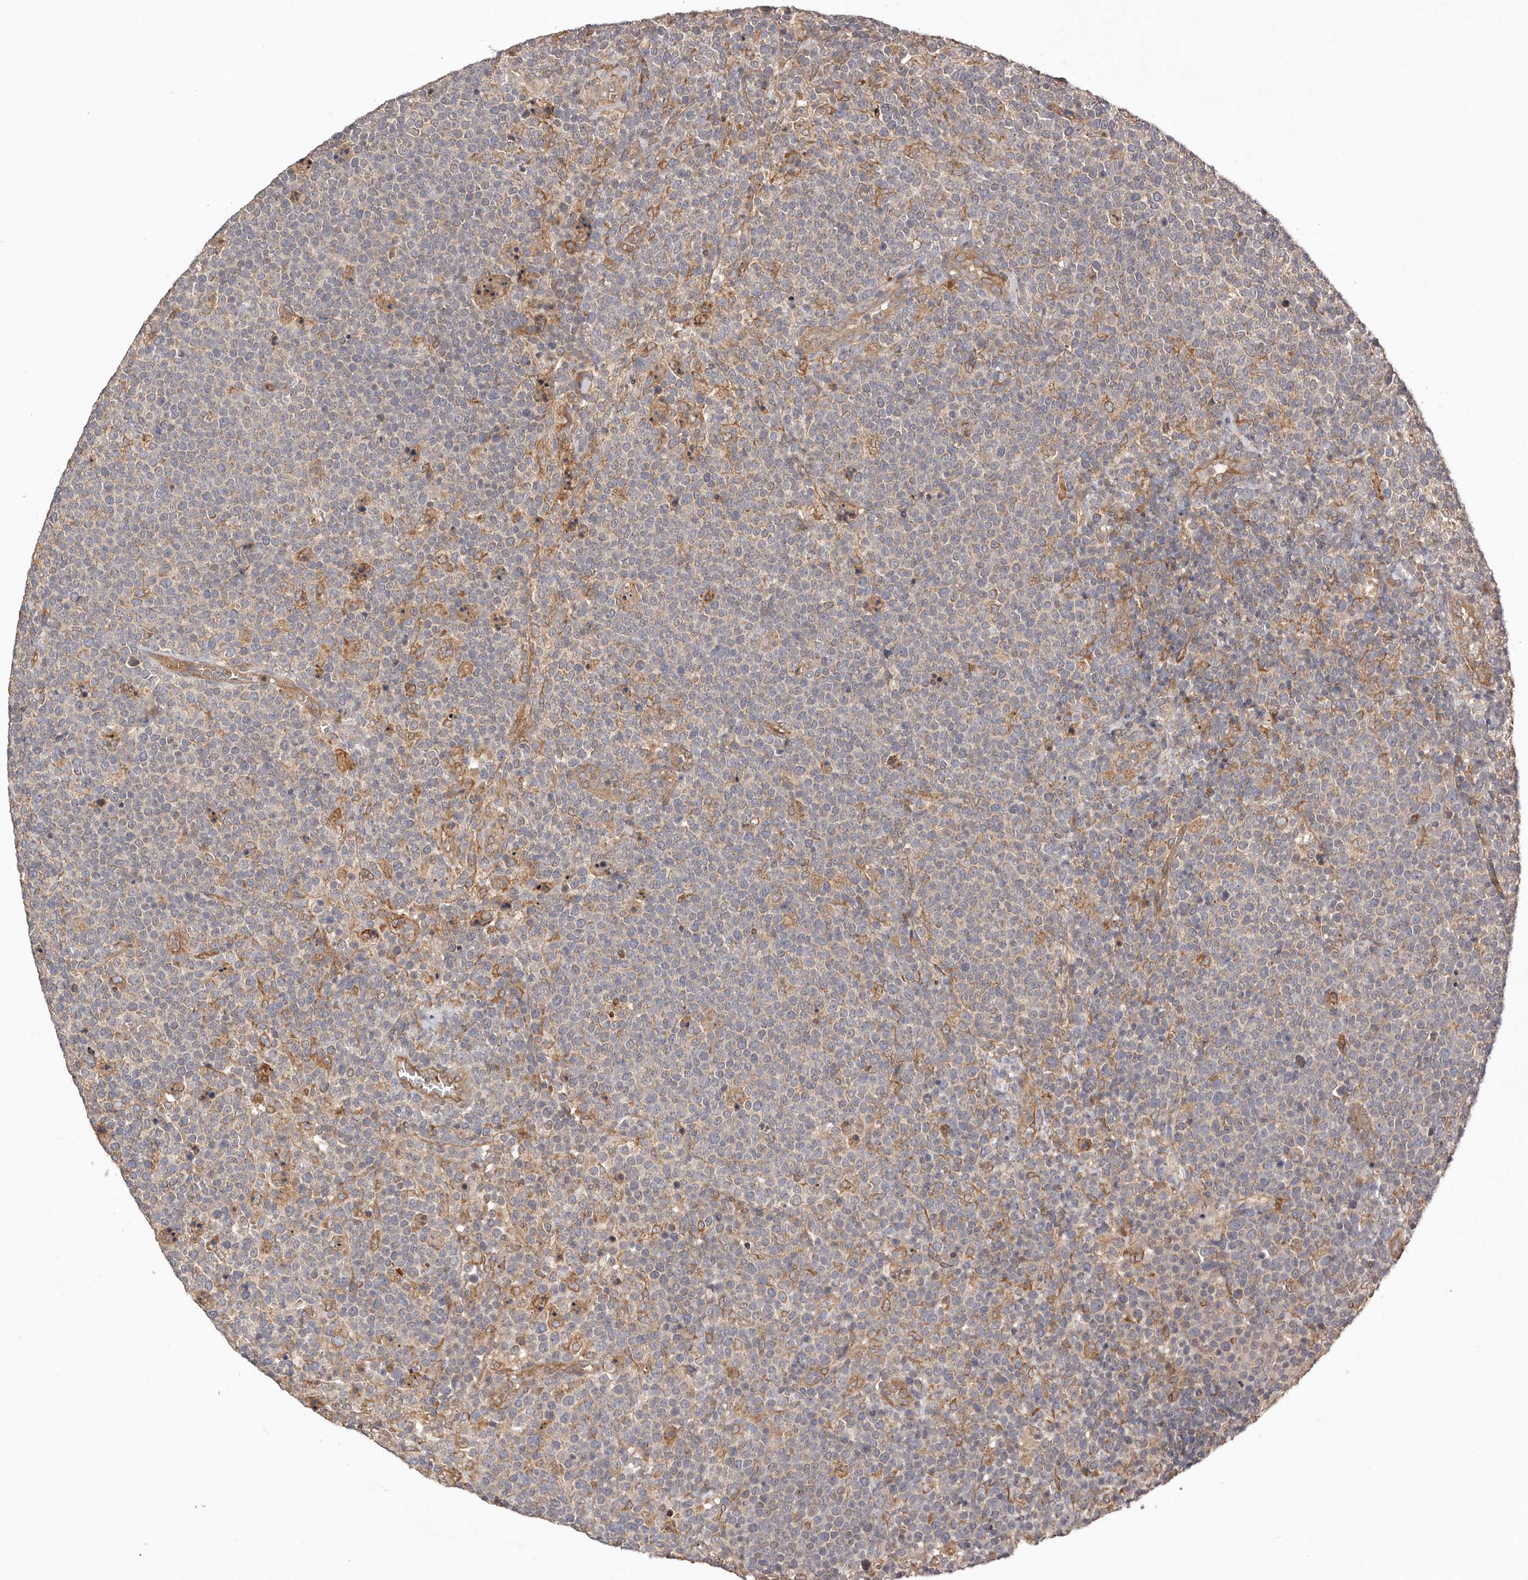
{"staining": {"intensity": "moderate", "quantity": "<25%", "location": "cytoplasmic/membranous"}, "tissue": "lymphoma", "cell_type": "Tumor cells", "image_type": "cancer", "snomed": [{"axis": "morphology", "description": "Malignant lymphoma, non-Hodgkin's type, High grade"}, {"axis": "topography", "description": "Lymph node"}], "caption": "Protein positivity by immunohistochemistry shows moderate cytoplasmic/membranous staining in approximately <25% of tumor cells in malignant lymphoma, non-Hodgkin's type (high-grade). The staining is performed using DAB (3,3'-diaminobenzidine) brown chromogen to label protein expression. The nuclei are counter-stained blue using hematoxylin.", "gene": "UBR2", "patient": {"sex": "male", "age": 61}}